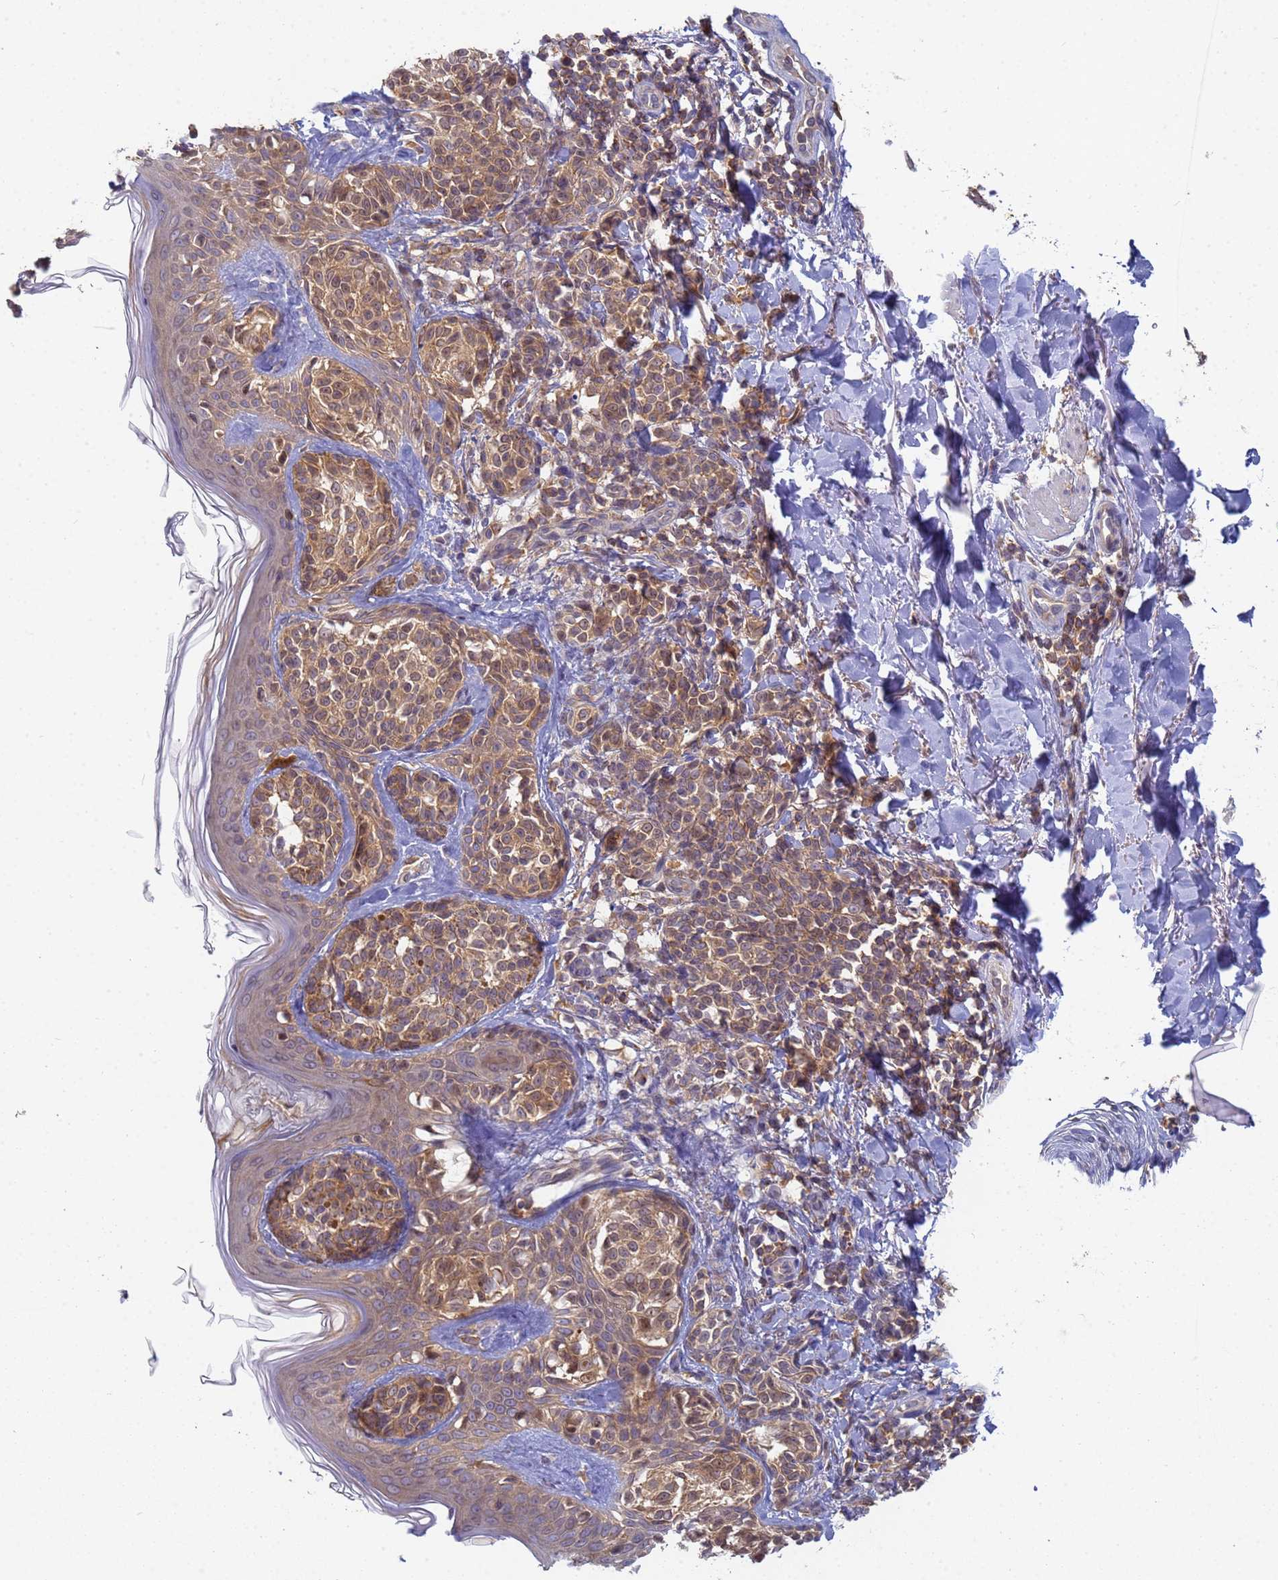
{"staining": {"intensity": "moderate", "quantity": ">75%", "location": "cytoplasmic/membranous"}, "tissue": "melanoma", "cell_type": "Tumor cells", "image_type": "cancer", "snomed": [{"axis": "morphology", "description": "Malignant melanoma, NOS"}, {"axis": "topography", "description": "Skin of upper extremity"}], "caption": "Protein staining displays moderate cytoplasmic/membranous positivity in about >75% of tumor cells in malignant melanoma. The protein is stained brown, and the nuclei are stained in blue (DAB IHC with brightfield microscopy, high magnification).", "gene": "SHARPIN", "patient": {"sex": "male", "age": 40}}